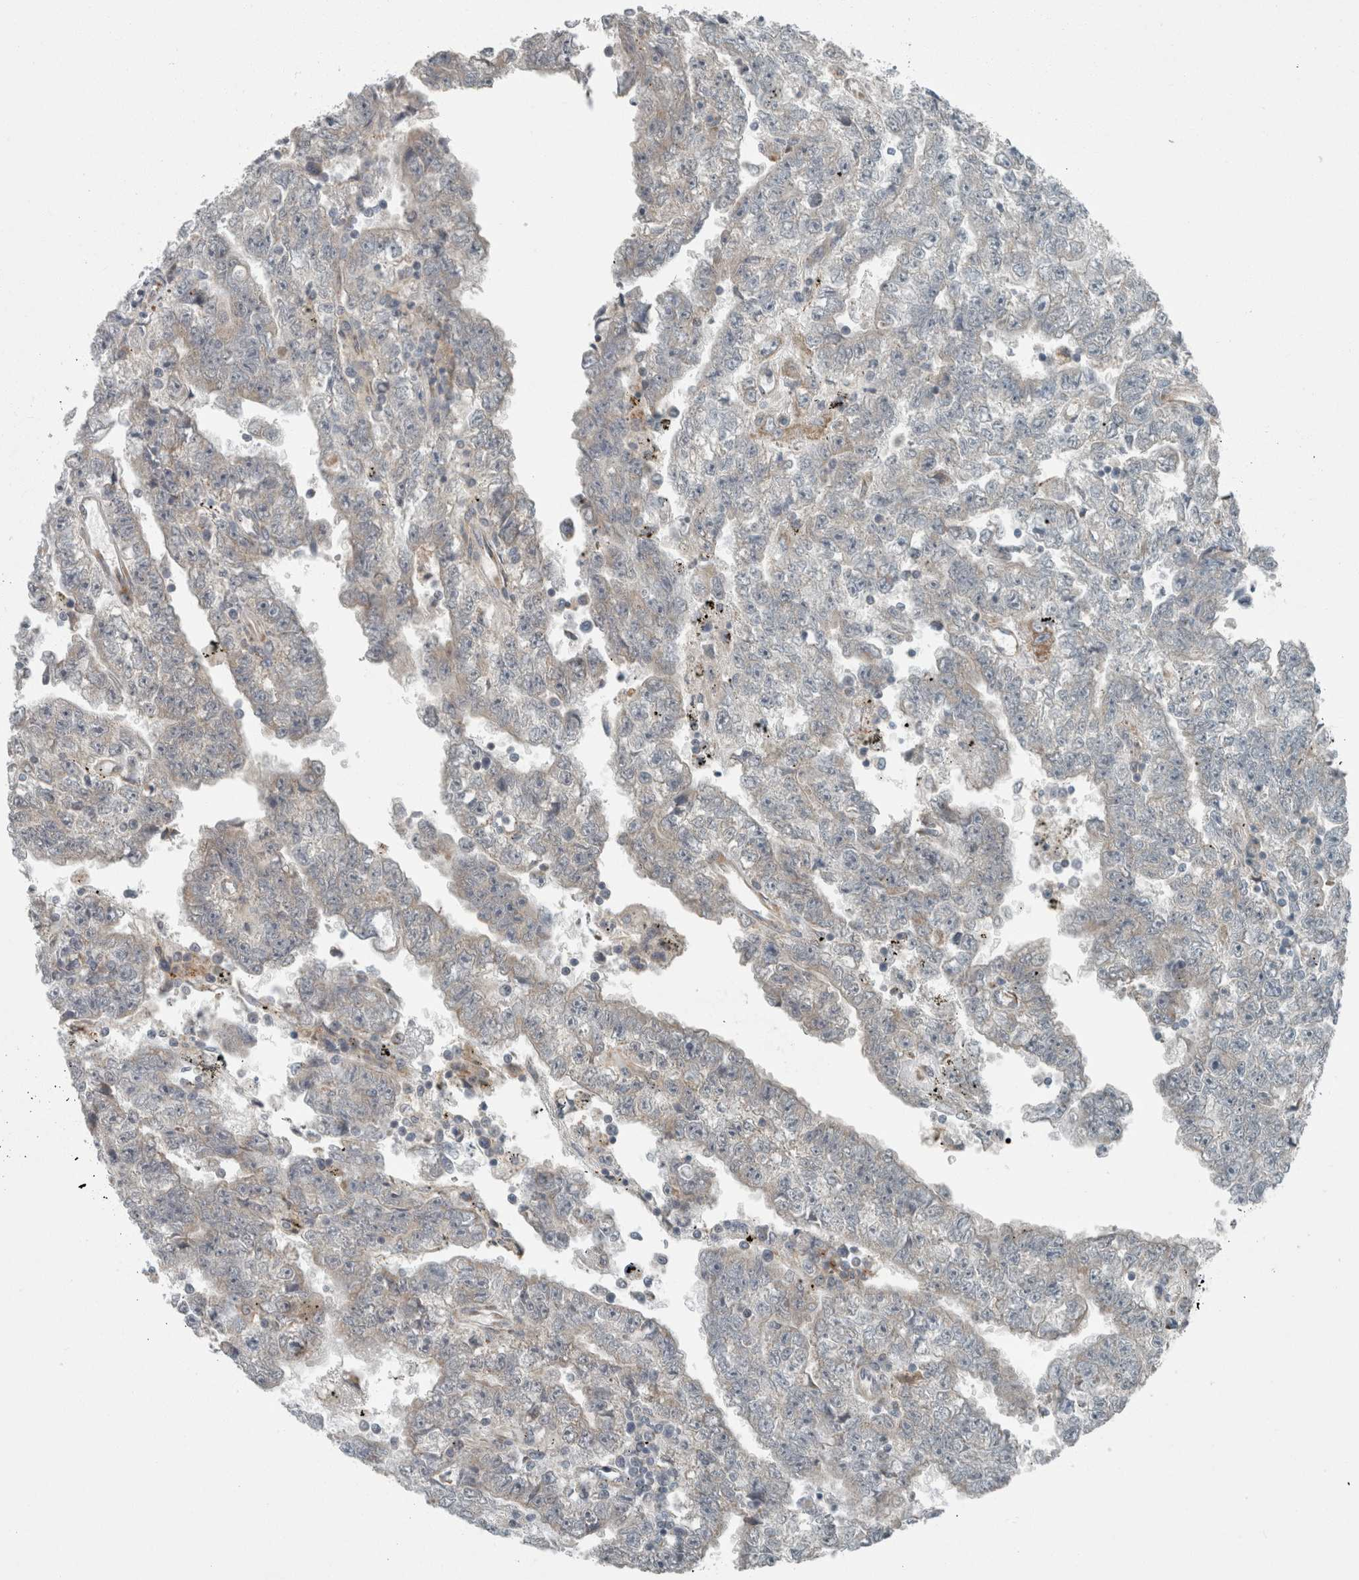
{"staining": {"intensity": "negative", "quantity": "none", "location": "none"}, "tissue": "testis cancer", "cell_type": "Tumor cells", "image_type": "cancer", "snomed": [{"axis": "morphology", "description": "Carcinoma, Embryonal, NOS"}, {"axis": "topography", "description": "Testis"}], "caption": "Tumor cells are negative for protein expression in human testis embryonal carcinoma.", "gene": "KIF1C", "patient": {"sex": "male", "age": 25}}